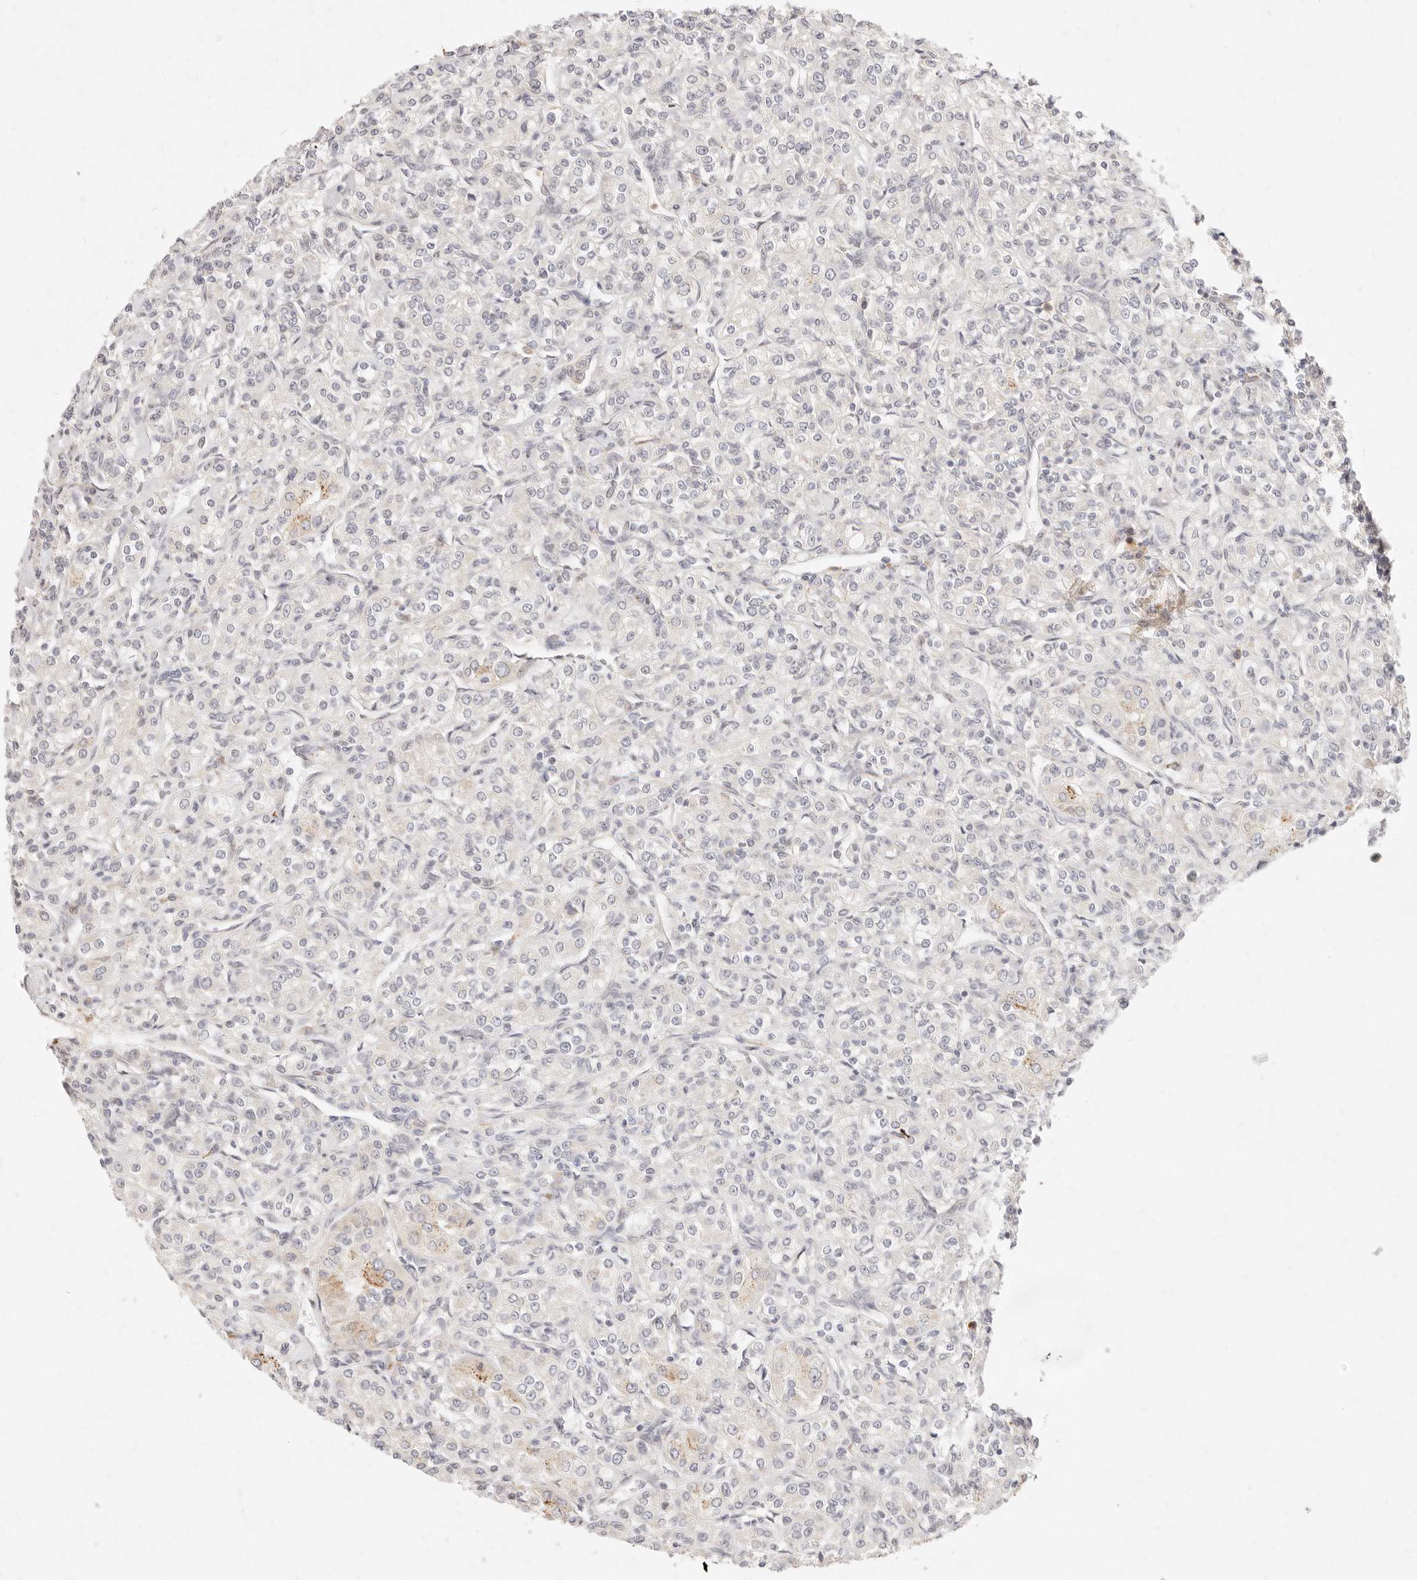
{"staining": {"intensity": "negative", "quantity": "none", "location": "none"}, "tissue": "renal cancer", "cell_type": "Tumor cells", "image_type": "cancer", "snomed": [{"axis": "morphology", "description": "Adenocarcinoma, NOS"}, {"axis": "topography", "description": "Kidney"}], "caption": "IHC of human renal cancer displays no expression in tumor cells.", "gene": "ASCL3", "patient": {"sex": "male", "age": 77}}